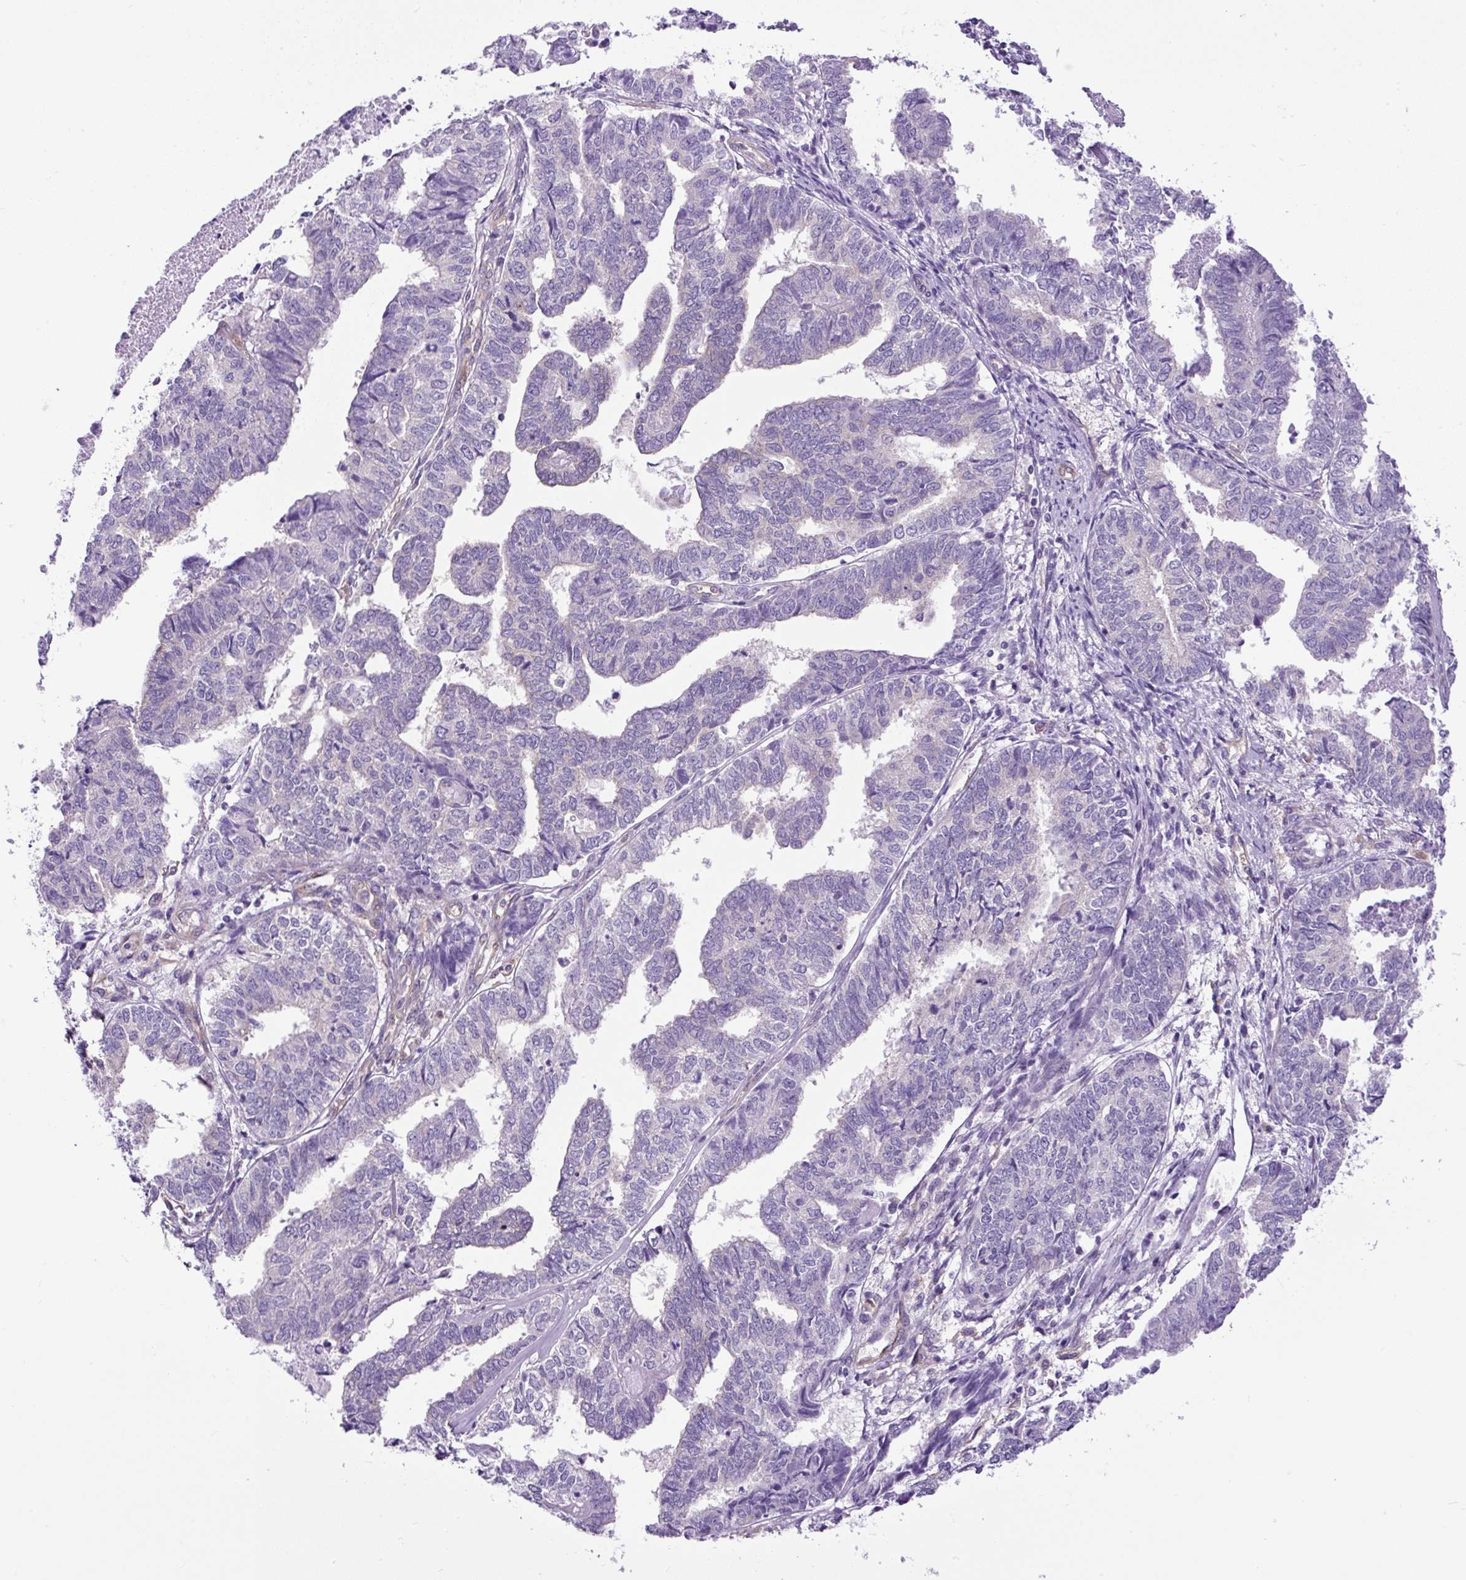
{"staining": {"intensity": "negative", "quantity": "none", "location": "none"}, "tissue": "endometrial cancer", "cell_type": "Tumor cells", "image_type": "cancer", "snomed": [{"axis": "morphology", "description": "Adenocarcinoma, NOS"}, {"axis": "topography", "description": "Endometrium"}], "caption": "Histopathology image shows no significant protein expression in tumor cells of endometrial adenocarcinoma.", "gene": "MAP1S", "patient": {"sex": "female", "age": 73}}